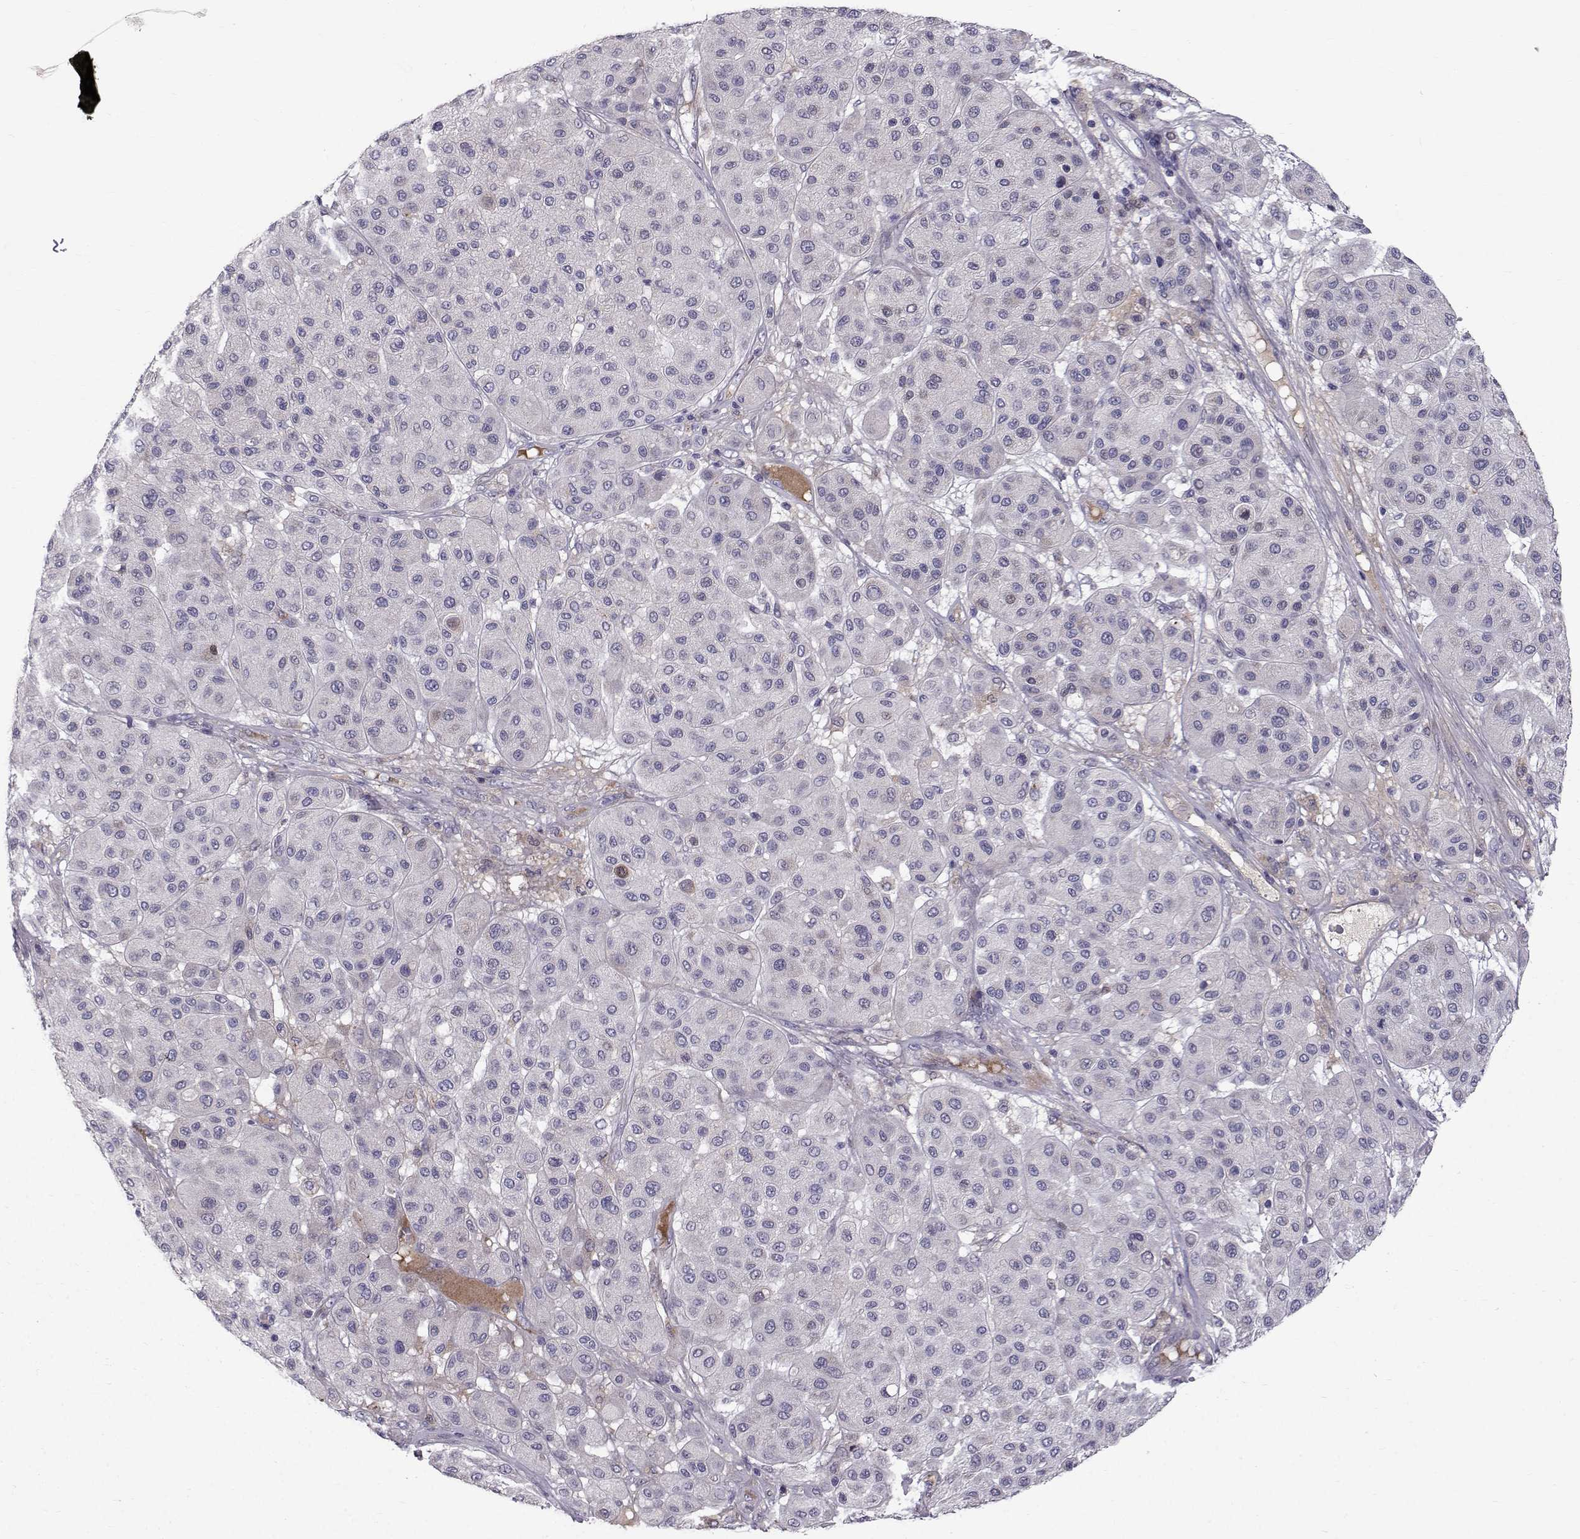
{"staining": {"intensity": "negative", "quantity": "none", "location": "none"}, "tissue": "melanoma", "cell_type": "Tumor cells", "image_type": "cancer", "snomed": [{"axis": "morphology", "description": "Malignant melanoma, Metastatic site"}, {"axis": "topography", "description": "Smooth muscle"}], "caption": "There is no significant staining in tumor cells of melanoma.", "gene": "CALCR", "patient": {"sex": "male", "age": 41}}